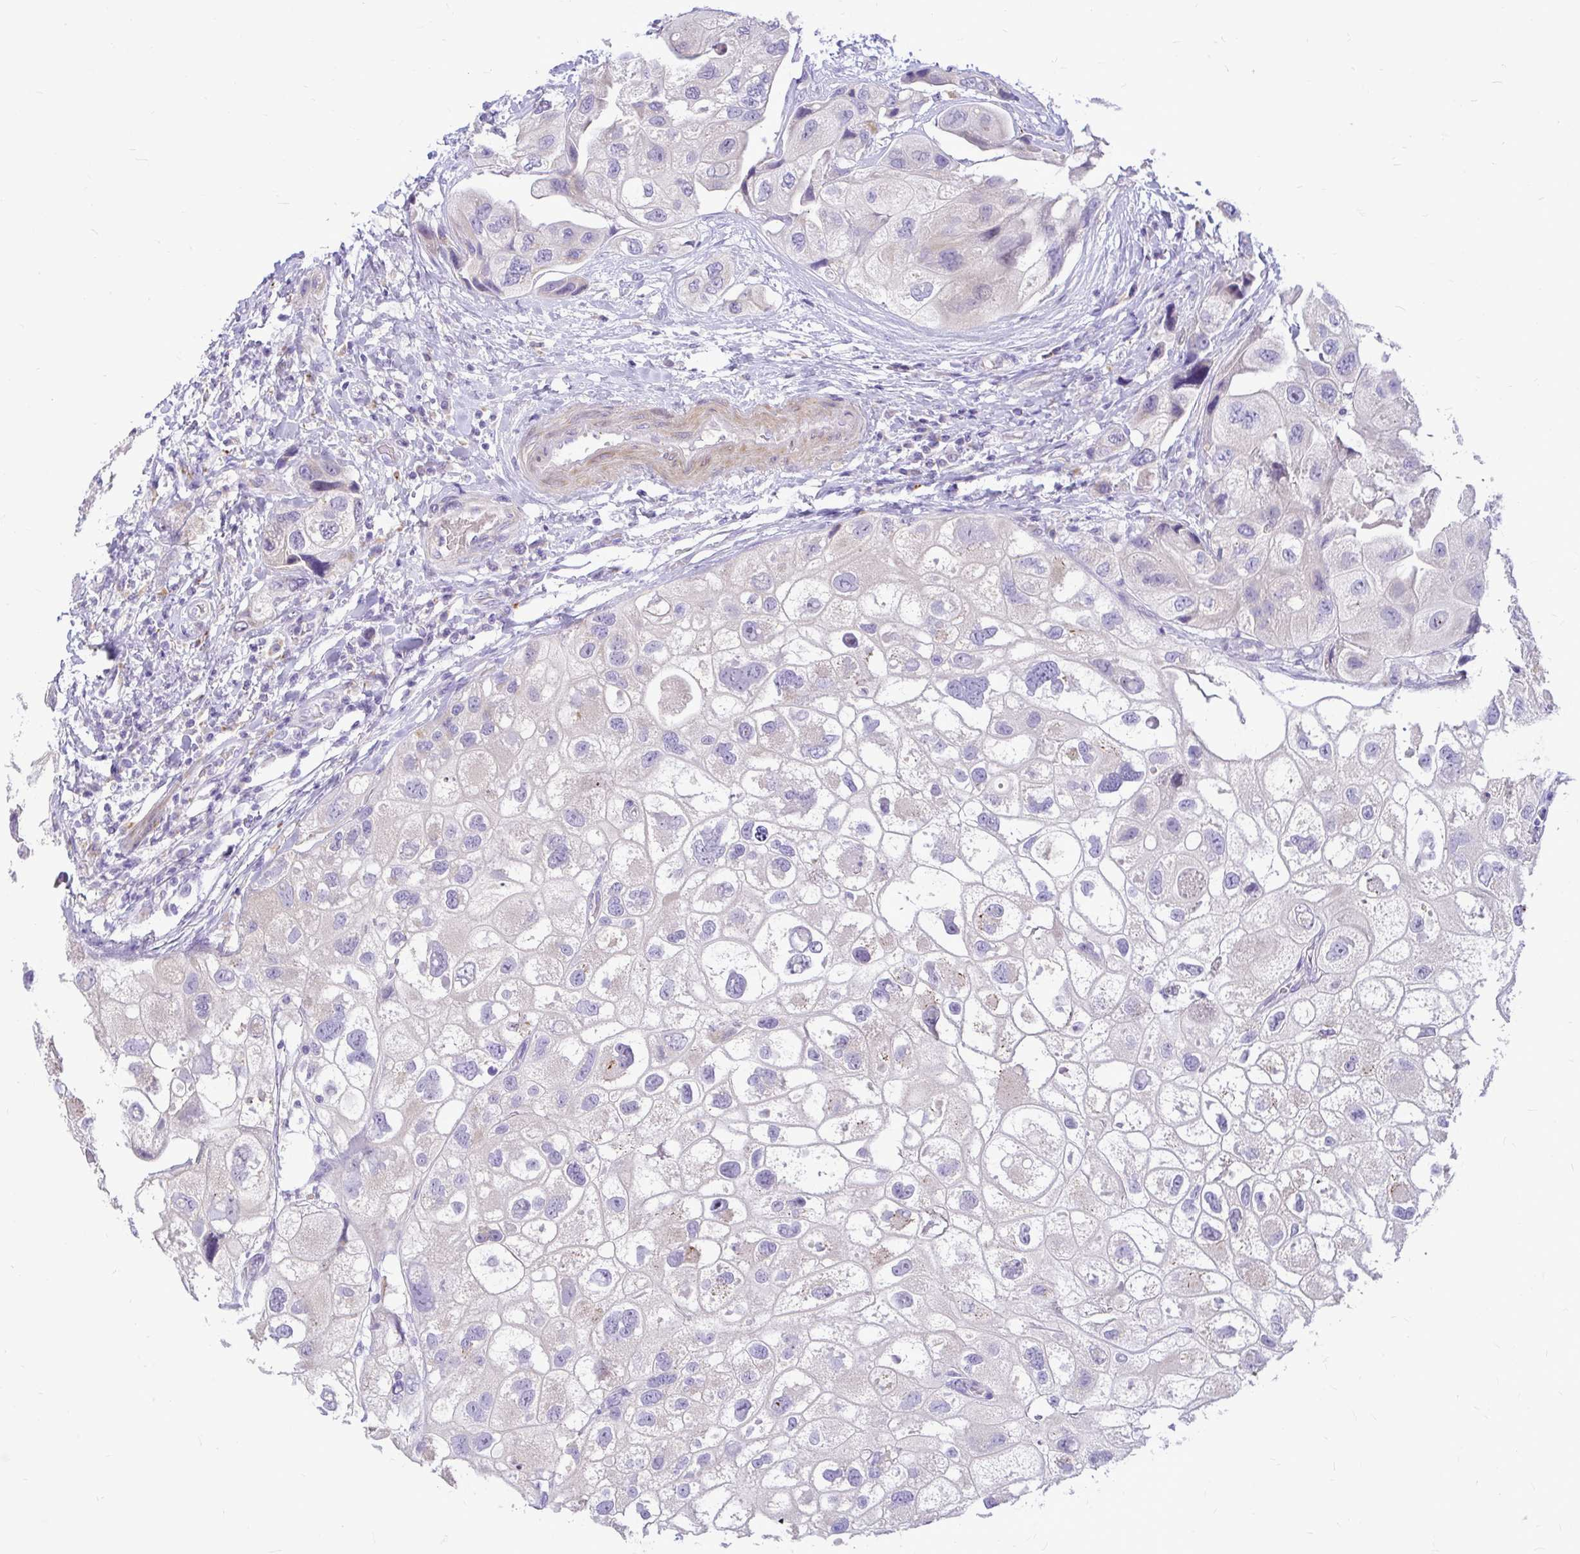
{"staining": {"intensity": "negative", "quantity": "none", "location": "none"}, "tissue": "urothelial cancer", "cell_type": "Tumor cells", "image_type": "cancer", "snomed": [{"axis": "morphology", "description": "Urothelial carcinoma, High grade"}, {"axis": "topography", "description": "Urinary bladder"}], "caption": "A photomicrograph of urothelial cancer stained for a protein displays no brown staining in tumor cells.", "gene": "PKN3", "patient": {"sex": "female", "age": 64}}